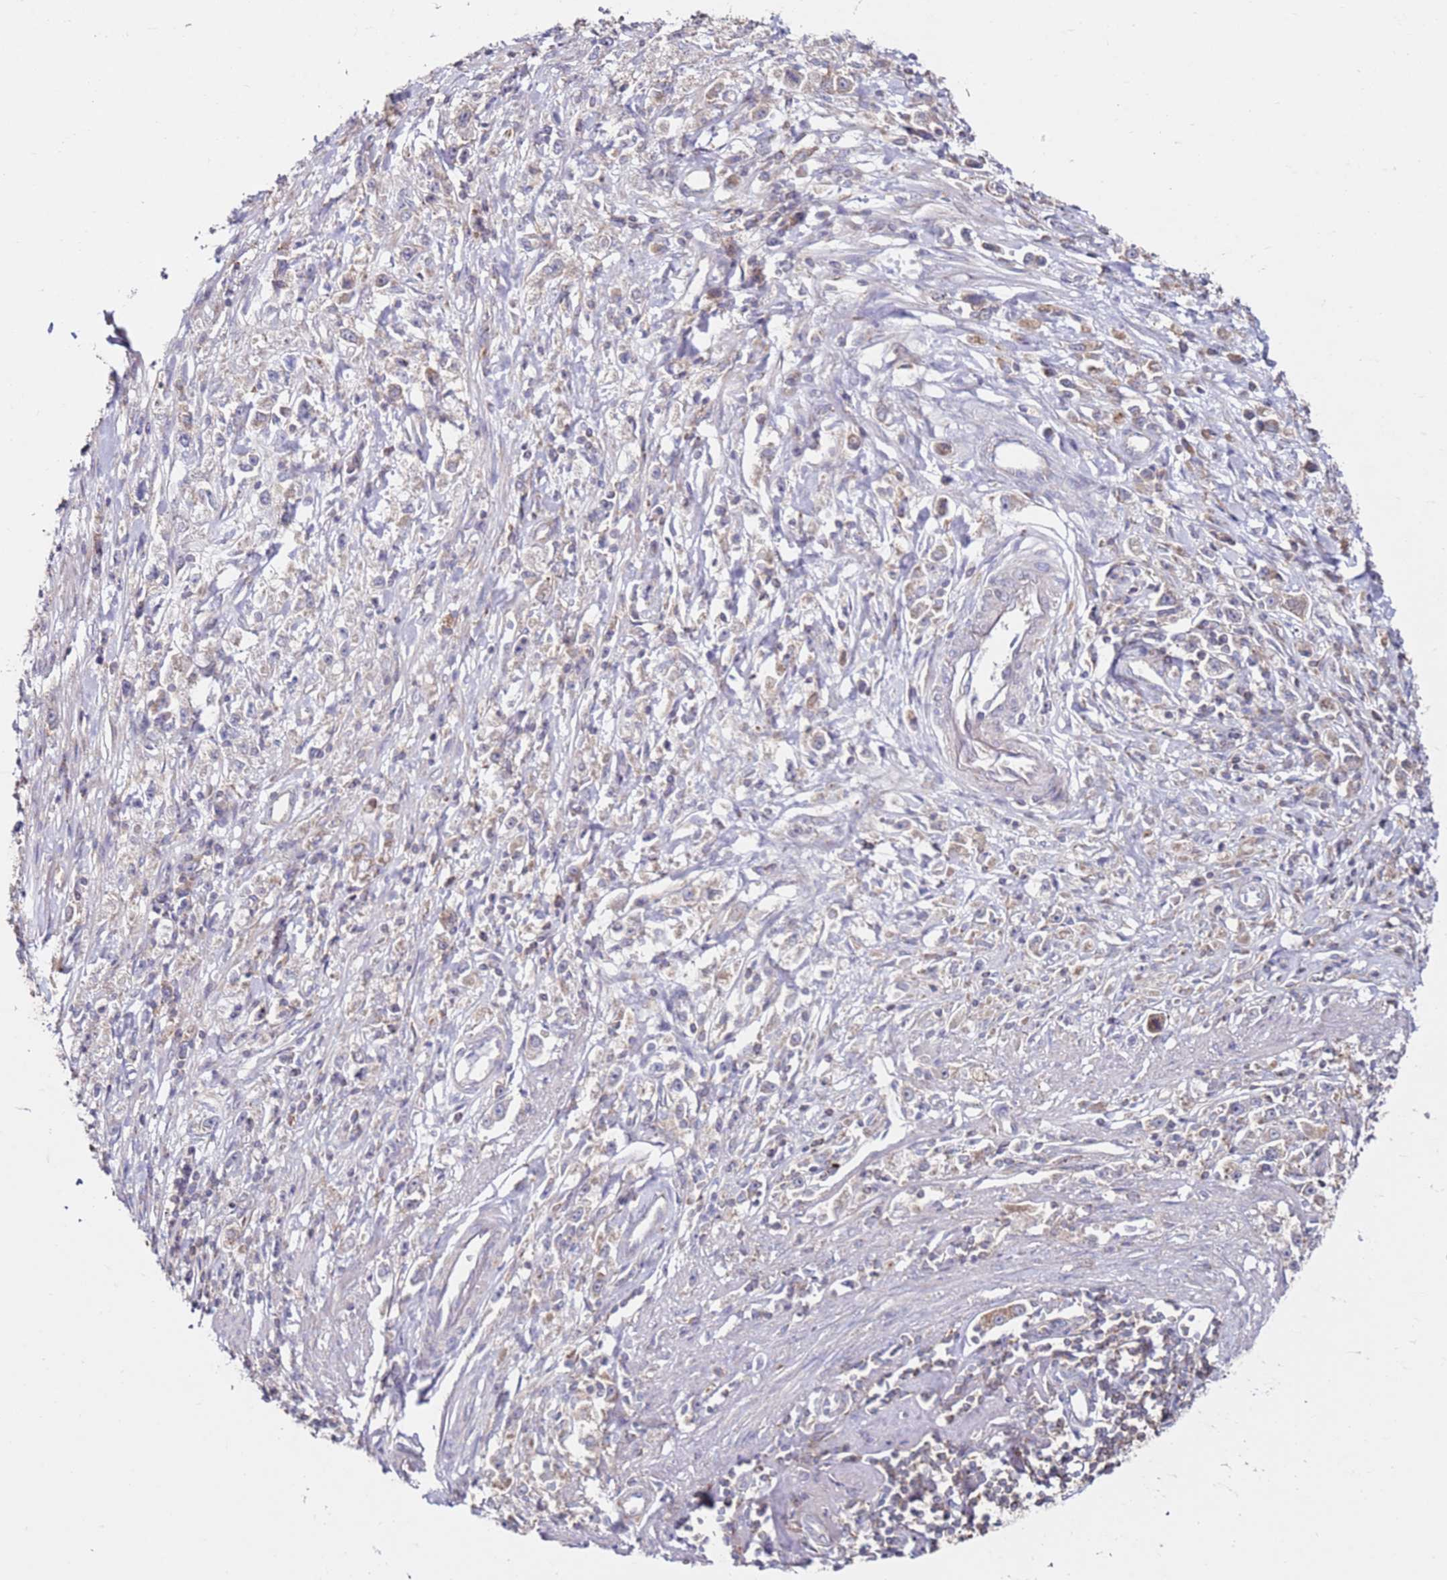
{"staining": {"intensity": "weak", "quantity": "<25%", "location": "cytoplasmic/membranous"}, "tissue": "stomach cancer", "cell_type": "Tumor cells", "image_type": "cancer", "snomed": [{"axis": "morphology", "description": "Adenocarcinoma, NOS"}, {"axis": "topography", "description": "Stomach"}], "caption": "DAB immunohistochemical staining of human stomach cancer (adenocarcinoma) shows no significant staining in tumor cells. (DAB (3,3'-diaminobenzidine) immunohistochemistry (IHC) with hematoxylin counter stain).", "gene": "CNOT9", "patient": {"sex": "female", "age": 59}}